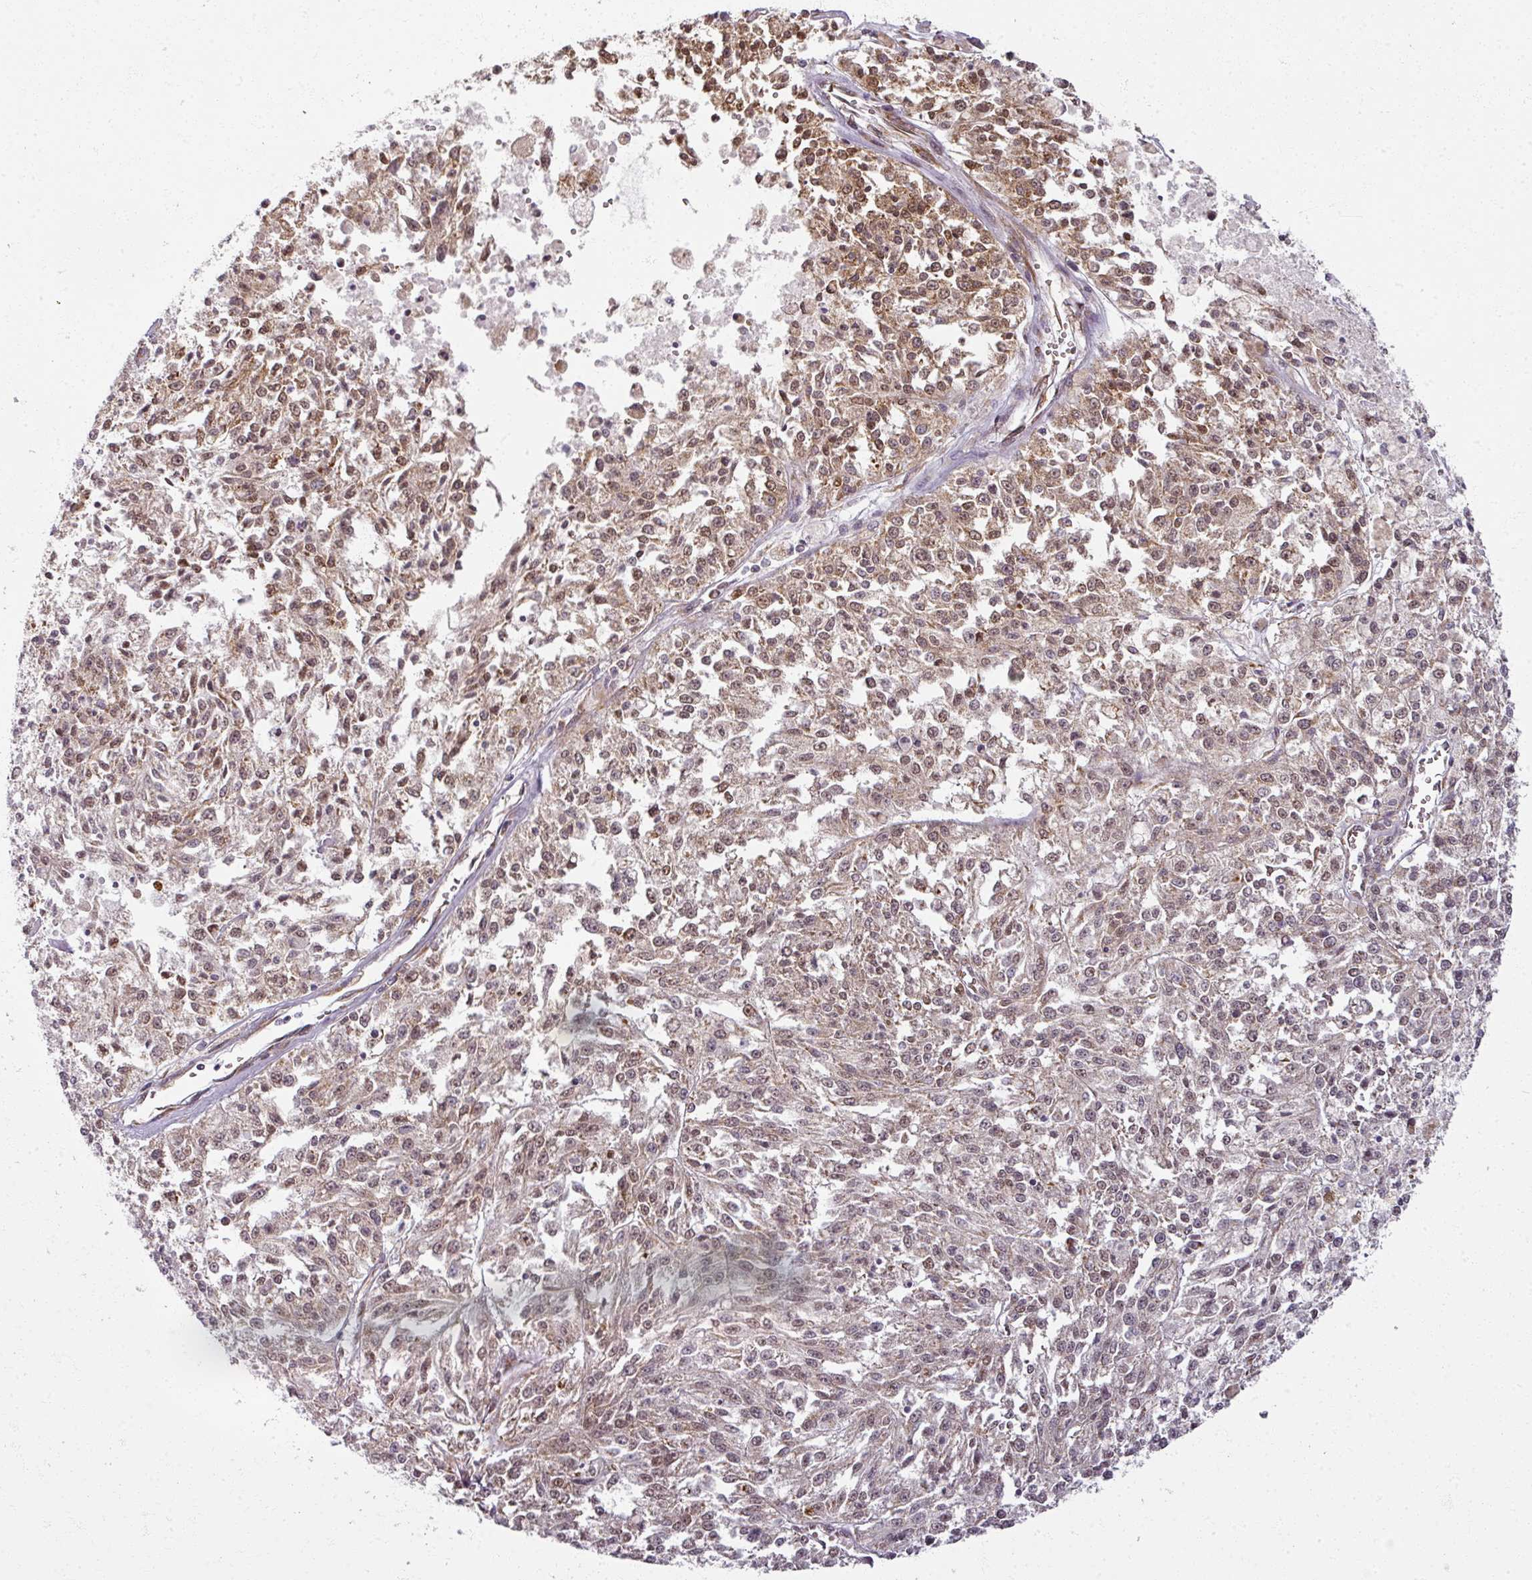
{"staining": {"intensity": "moderate", "quantity": "25%-75%", "location": "nuclear"}, "tissue": "melanoma", "cell_type": "Tumor cells", "image_type": "cancer", "snomed": [{"axis": "morphology", "description": "Malignant melanoma, NOS"}, {"axis": "topography", "description": "Skin"}], "caption": "IHC micrograph of neoplastic tissue: human melanoma stained using immunohistochemistry demonstrates medium levels of moderate protein expression localized specifically in the nuclear of tumor cells, appearing as a nuclear brown color.", "gene": "AGPAT4", "patient": {"sex": "female", "age": 64}}